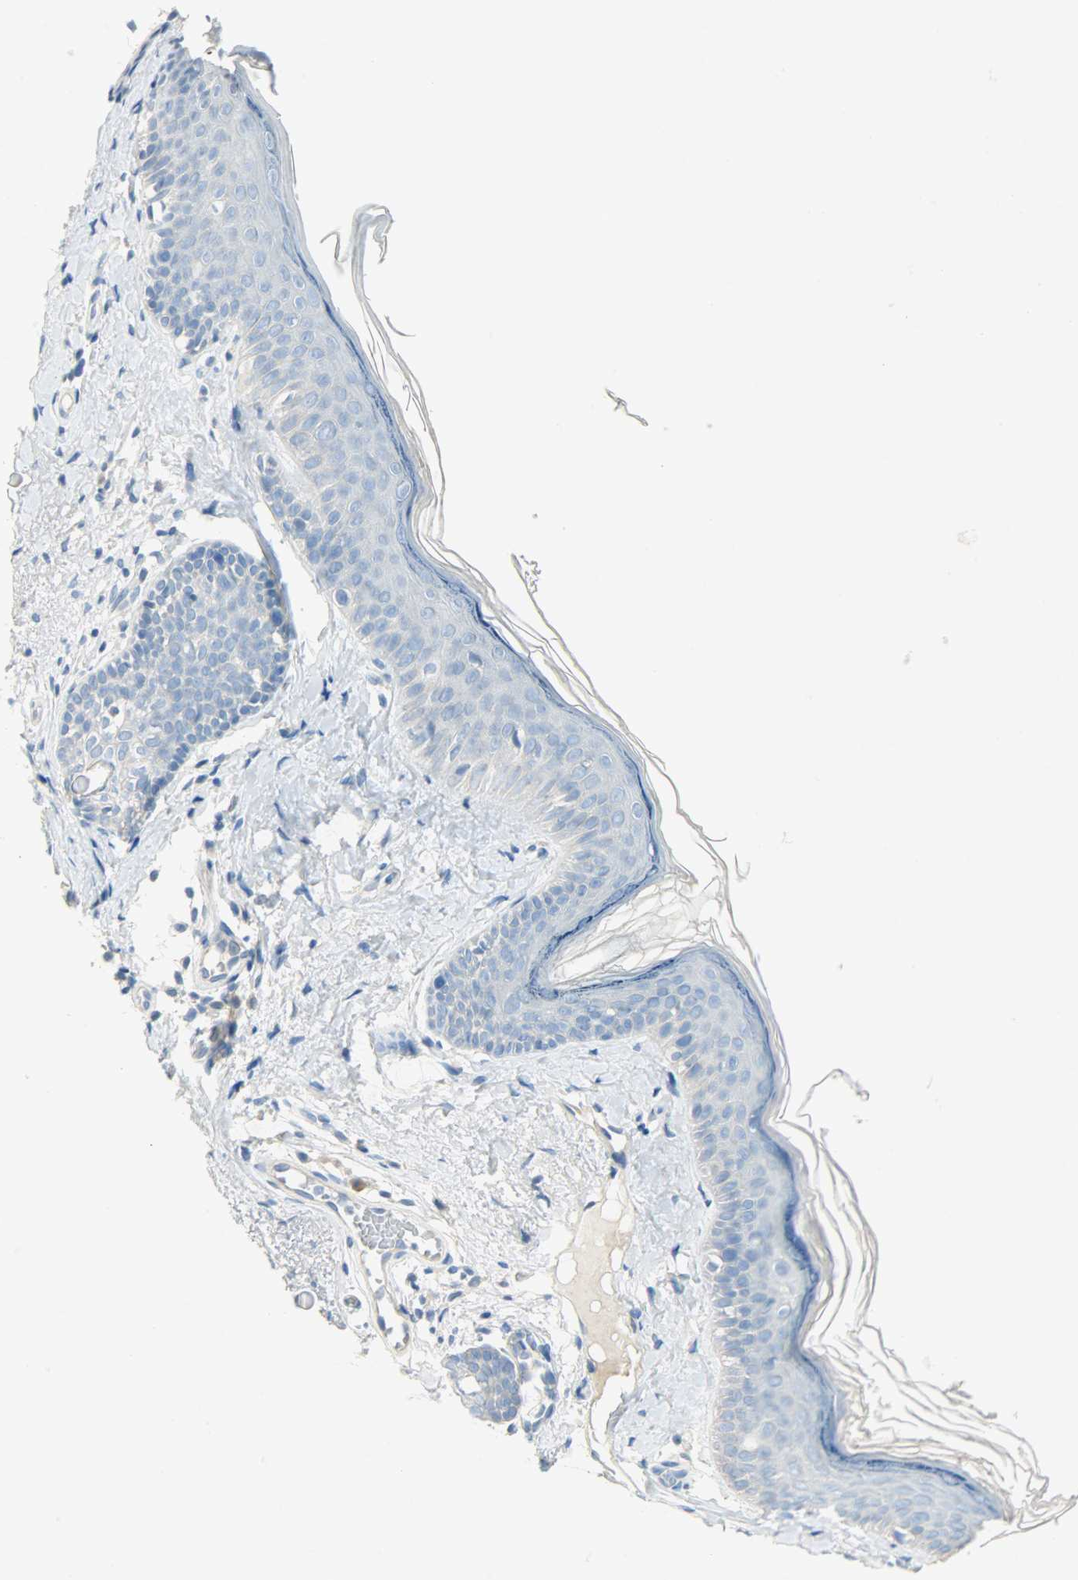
{"staining": {"intensity": "negative", "quantity": "none", "location": "none"}, "tissue": "skin cancer", "cell_type": "Tumor cells", "image_type": "cancer", "snomed": [{"axis": "morphology", "description": "Normal tissue, NOS"}, {"axis": "morphology", "description": "Basal cell carcinoma"}, {"axis": "topography", "description": "Skin"}], "caption": "IHC of skin basal cell carcinoma demonstrates no positivity in tumor cells.", "gene": "PROM1", "patient": {"sex": "female", "age": 69}}